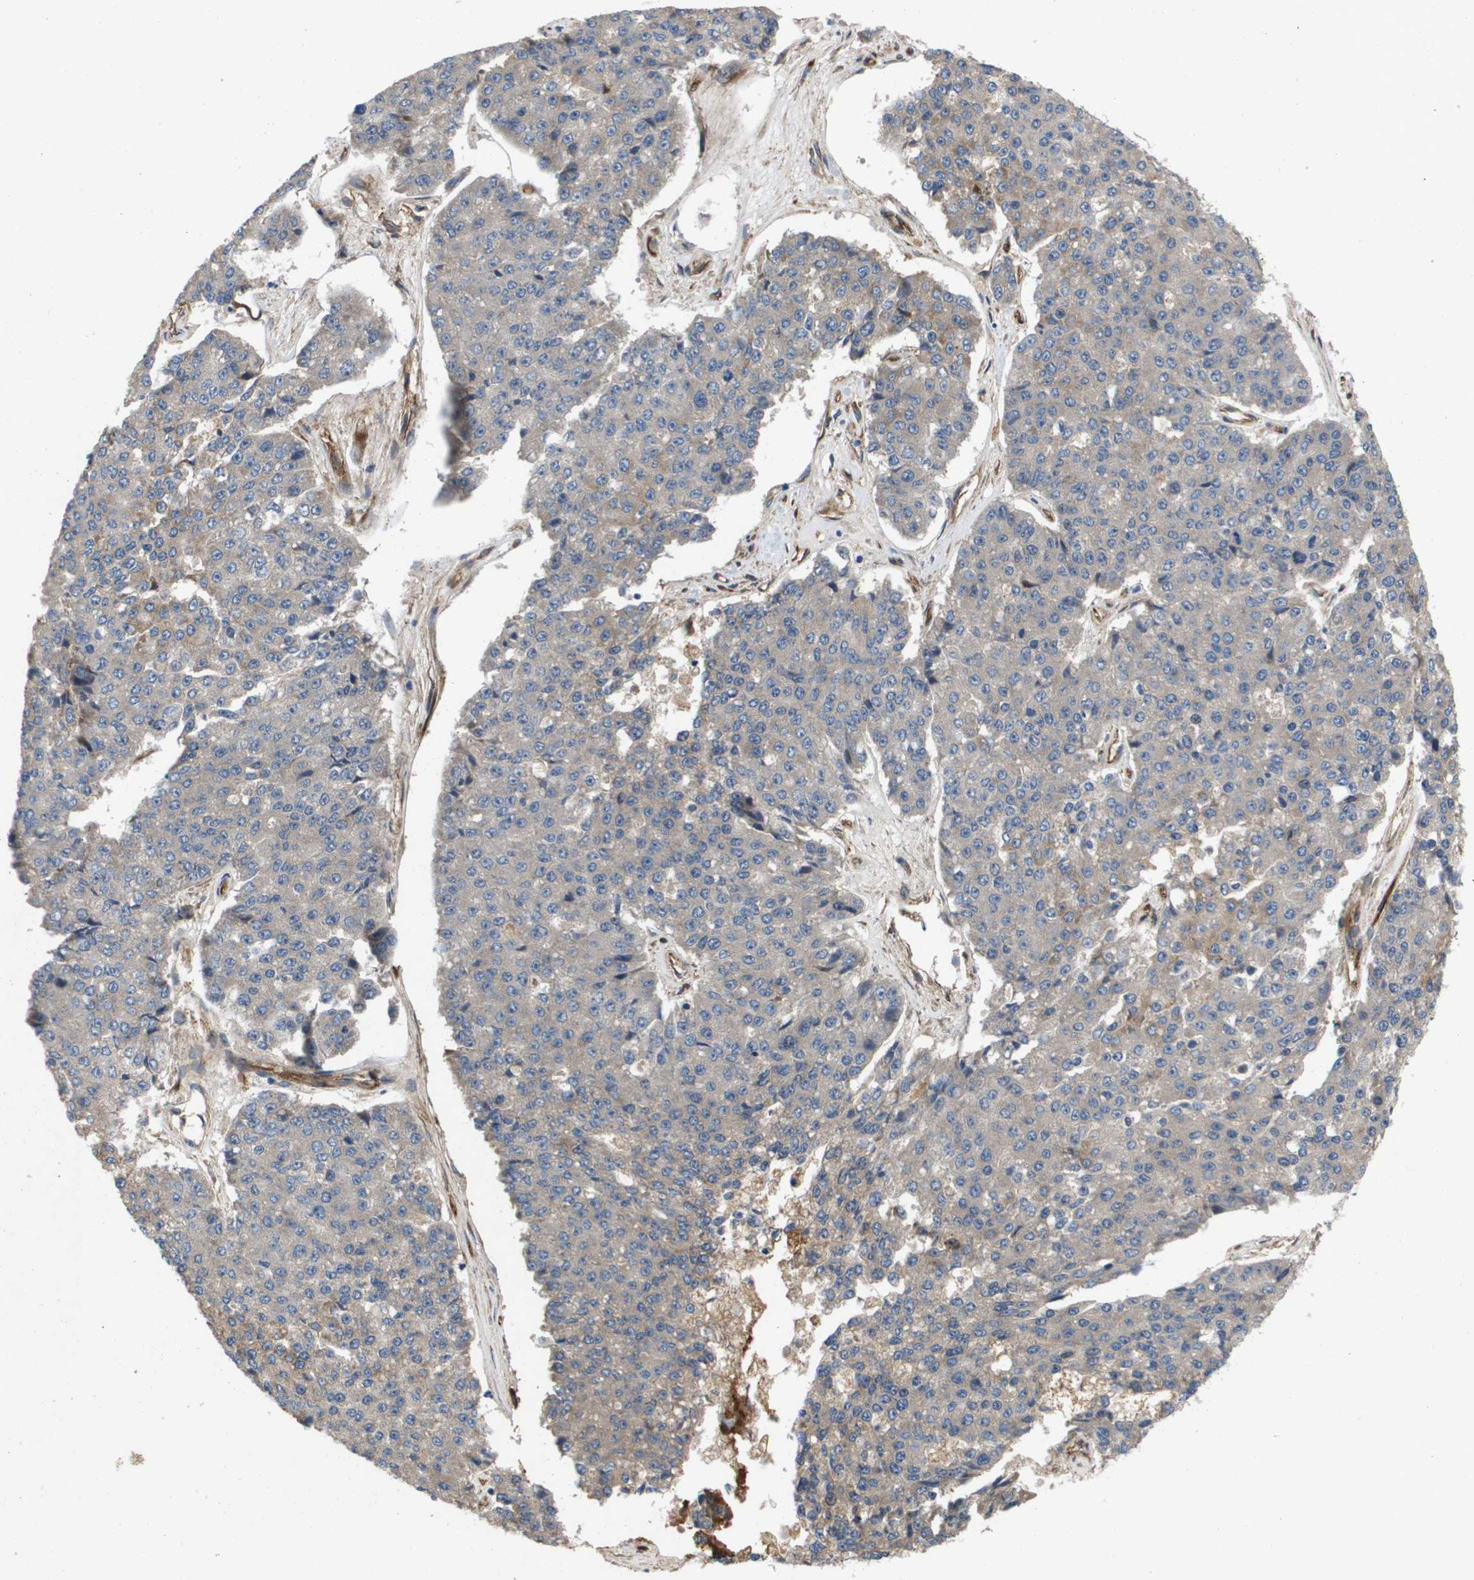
{"staining": {"intensity": "negative", "quantity": "none", "location": "none"}, "tissue": "pancreatic cancer", "cell_type": "Tumor cells", "image_type": "cancer", "snomed": [{"axis": "morphology", "description": "Adenocarcinoma, NOS"}, {"axis": "topography", "description": "Pancreas"}], "caption": "This is an immunohistochemistry histopathology image of pancreatic cancer. There is no staining in tumor cells.", "gene": "ENTPD2", "patient": {"sex": "male", "age": 50}}